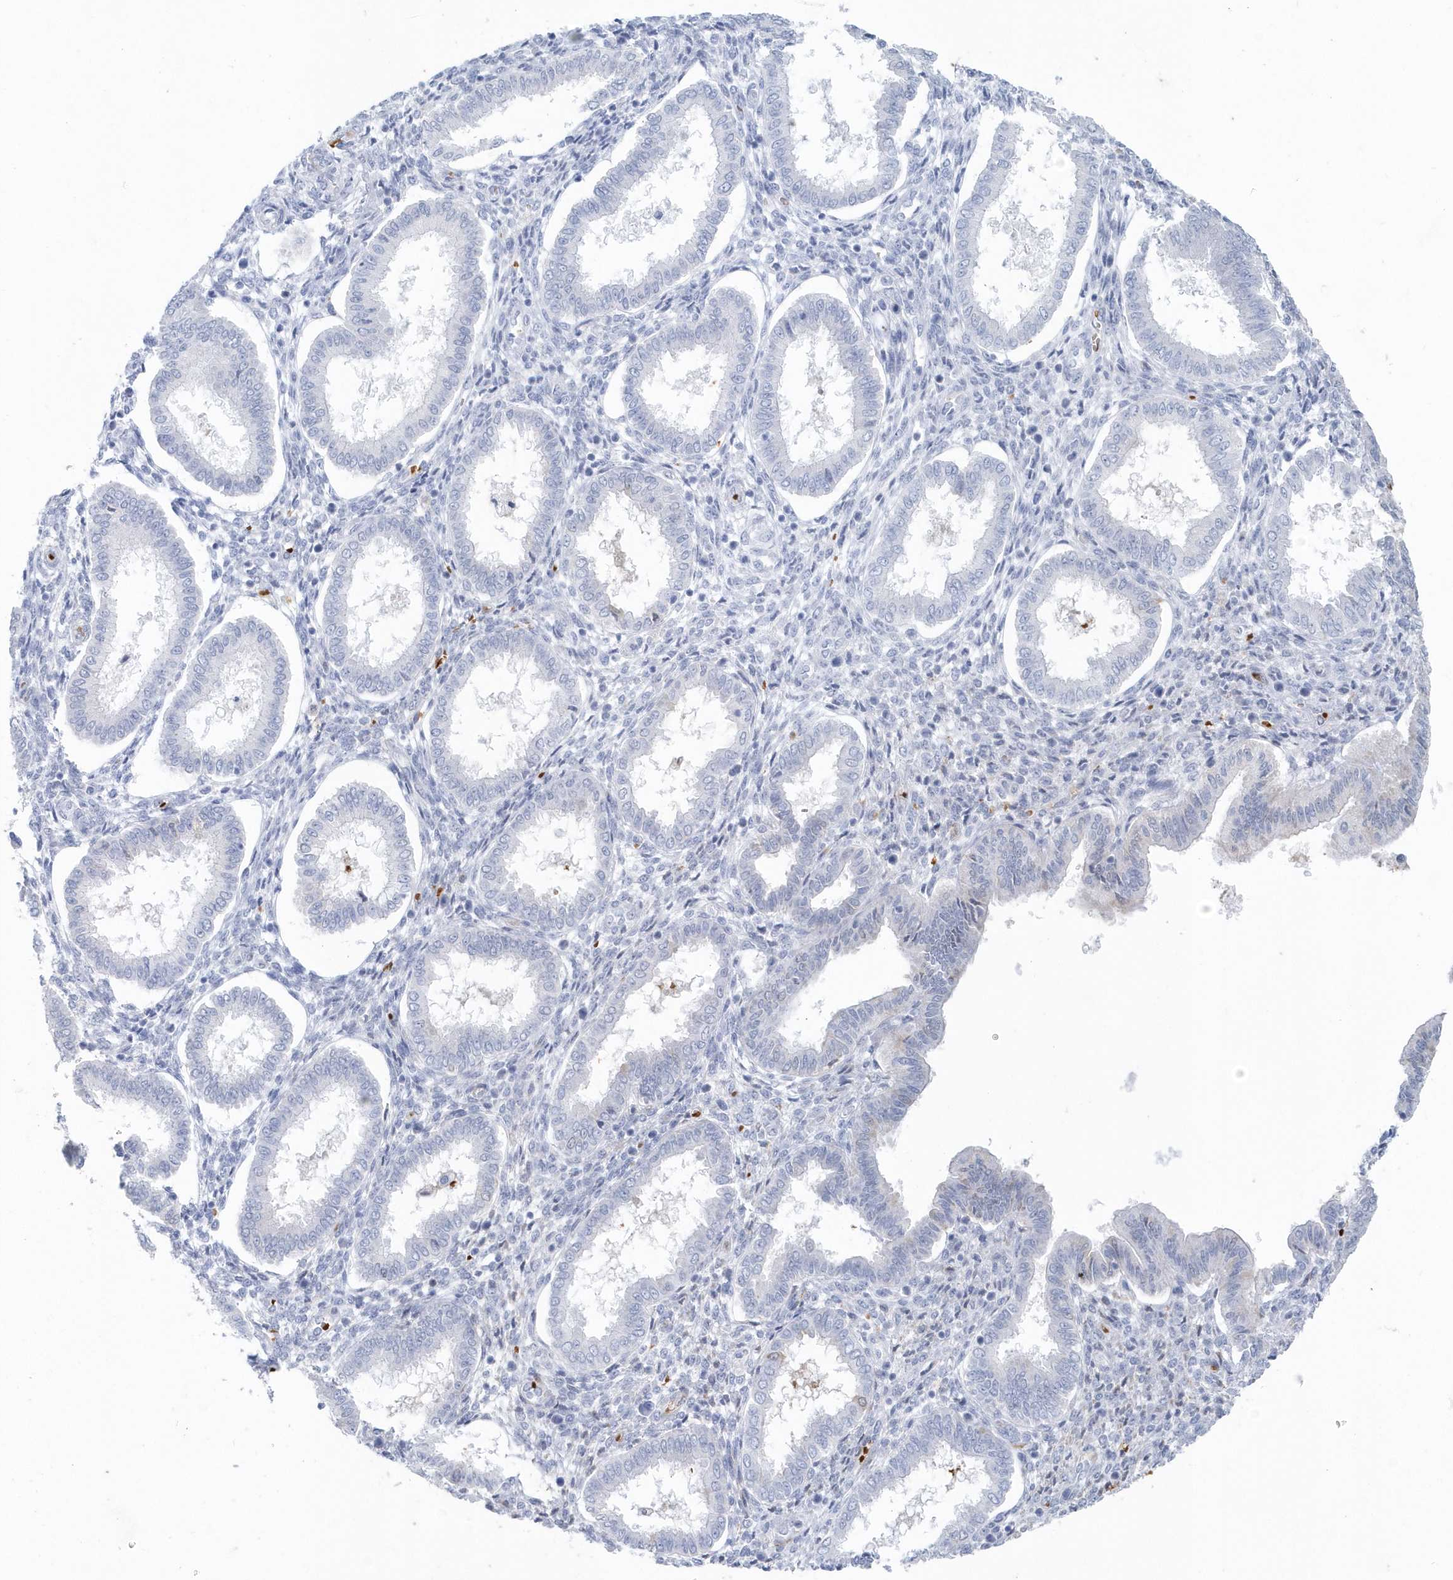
{"staining": {"intensity": "negative", "quantity": "none", "location": "none"}, "tissue": "endometrium", "cell_type": "Cells in endometrial stroma", "image_type": "normal", "snomed": [{"axis": "morphology", "description": "Normal tissue, NOS"}, {"axis": "topography", "description": "Endometrium"}], "caption": "High power microscopy micrograph of an IHC photomicrograph of normal endometrium, revealing no significant expression in cells in endometrial stroma.", "gene": "HBA2", "patient": {"sex": "female", "age": 24}}